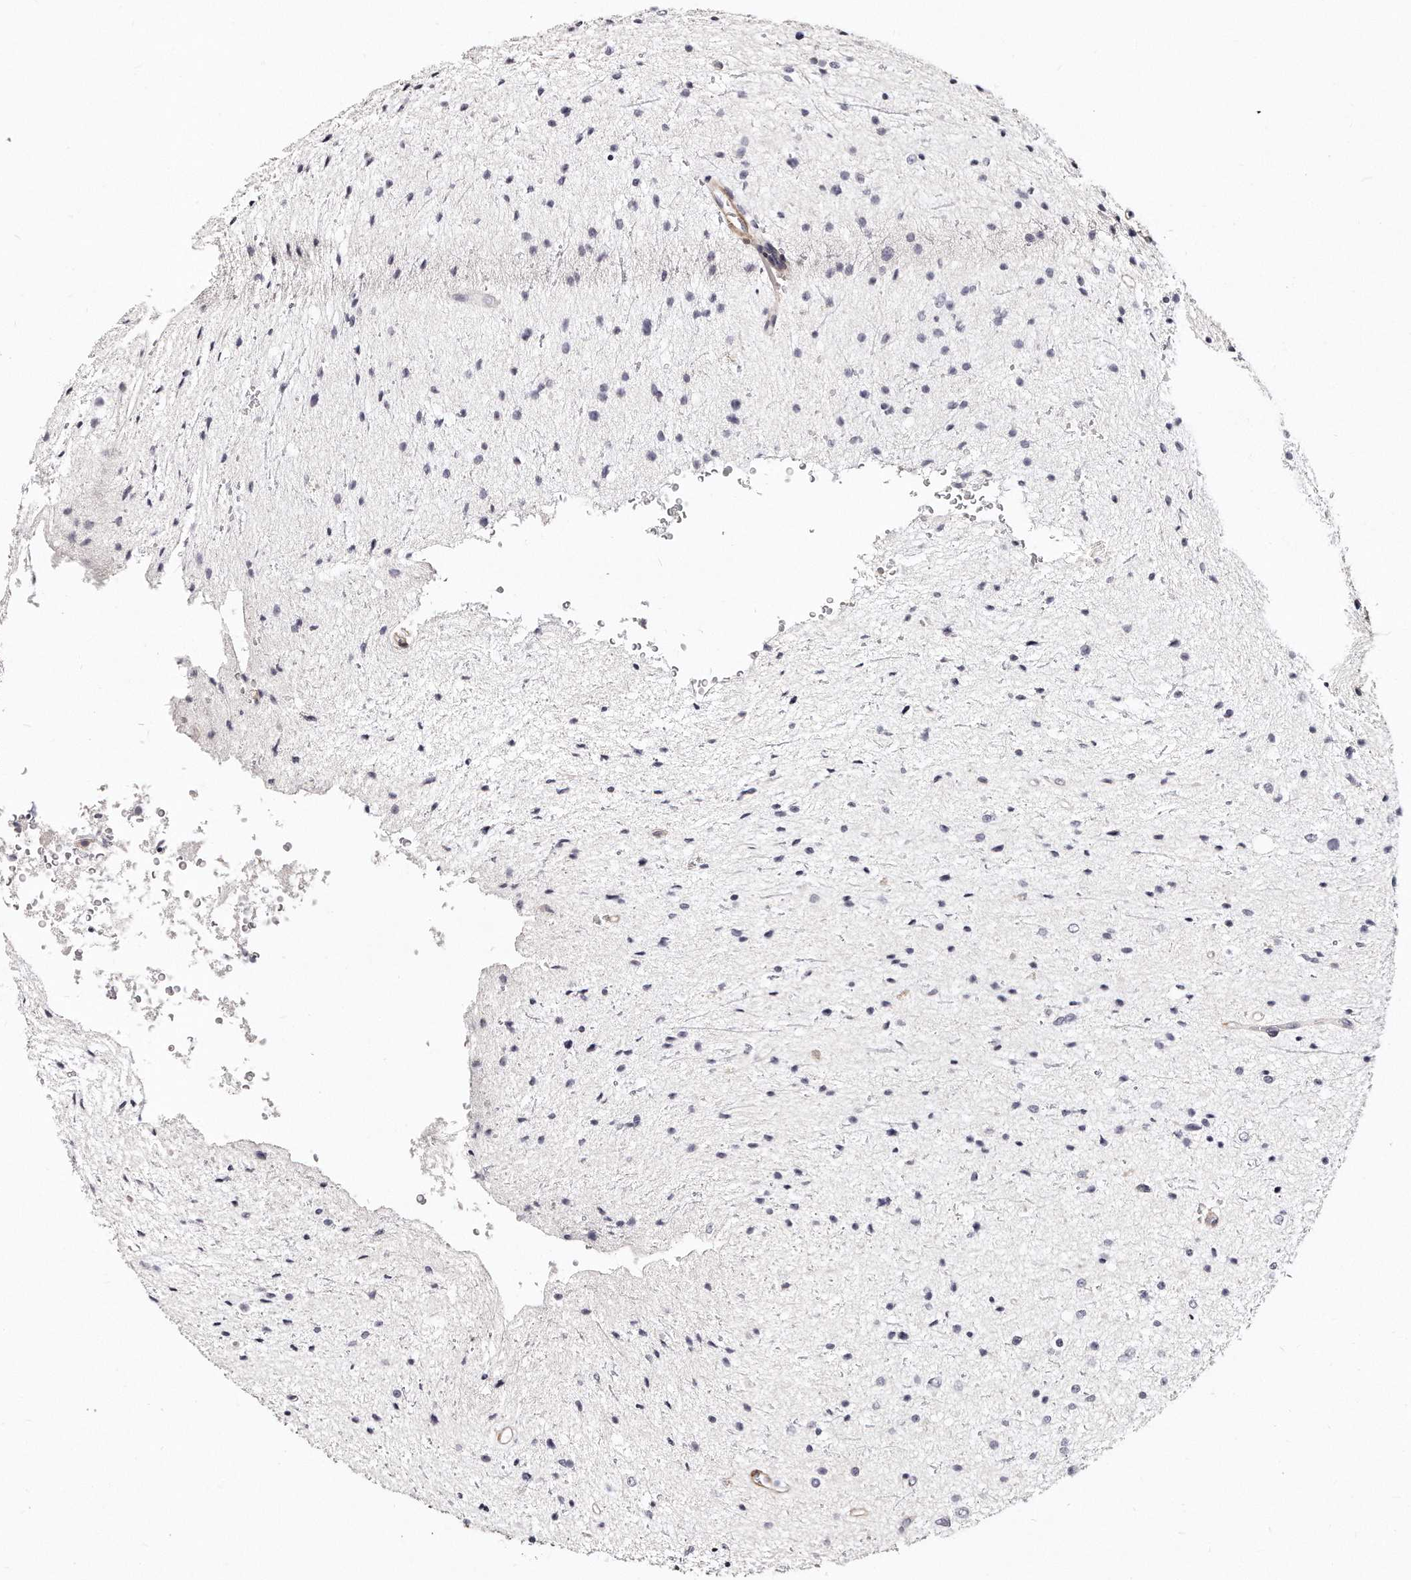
{"staining": {"intensity": "negative", "quantity": "none", "location": "none"}, "tissue": "glioma", "cell_type": "Tumor cells", "image_type": "cancer", "snomed": [{"axis": "morphology", "description": "Glioma, malignant, Low grade"}, {"axis": "topography", "description": "Brain"}], "caption": "Immunohistochemistry (IHC) micrograph of neoplastic tissue: low-grade glioma (malignant) stained with DAB (3,3'-diaminobenzidine) demonstrates no significant protein positivity in tumor cells. (Brightfield microscopy of DAB (3,3'-diaminobenzidine) immunohistochemistry at high magnification).", "gene": "LMOD1", "patient": {"sex": "female", "age": 37}}